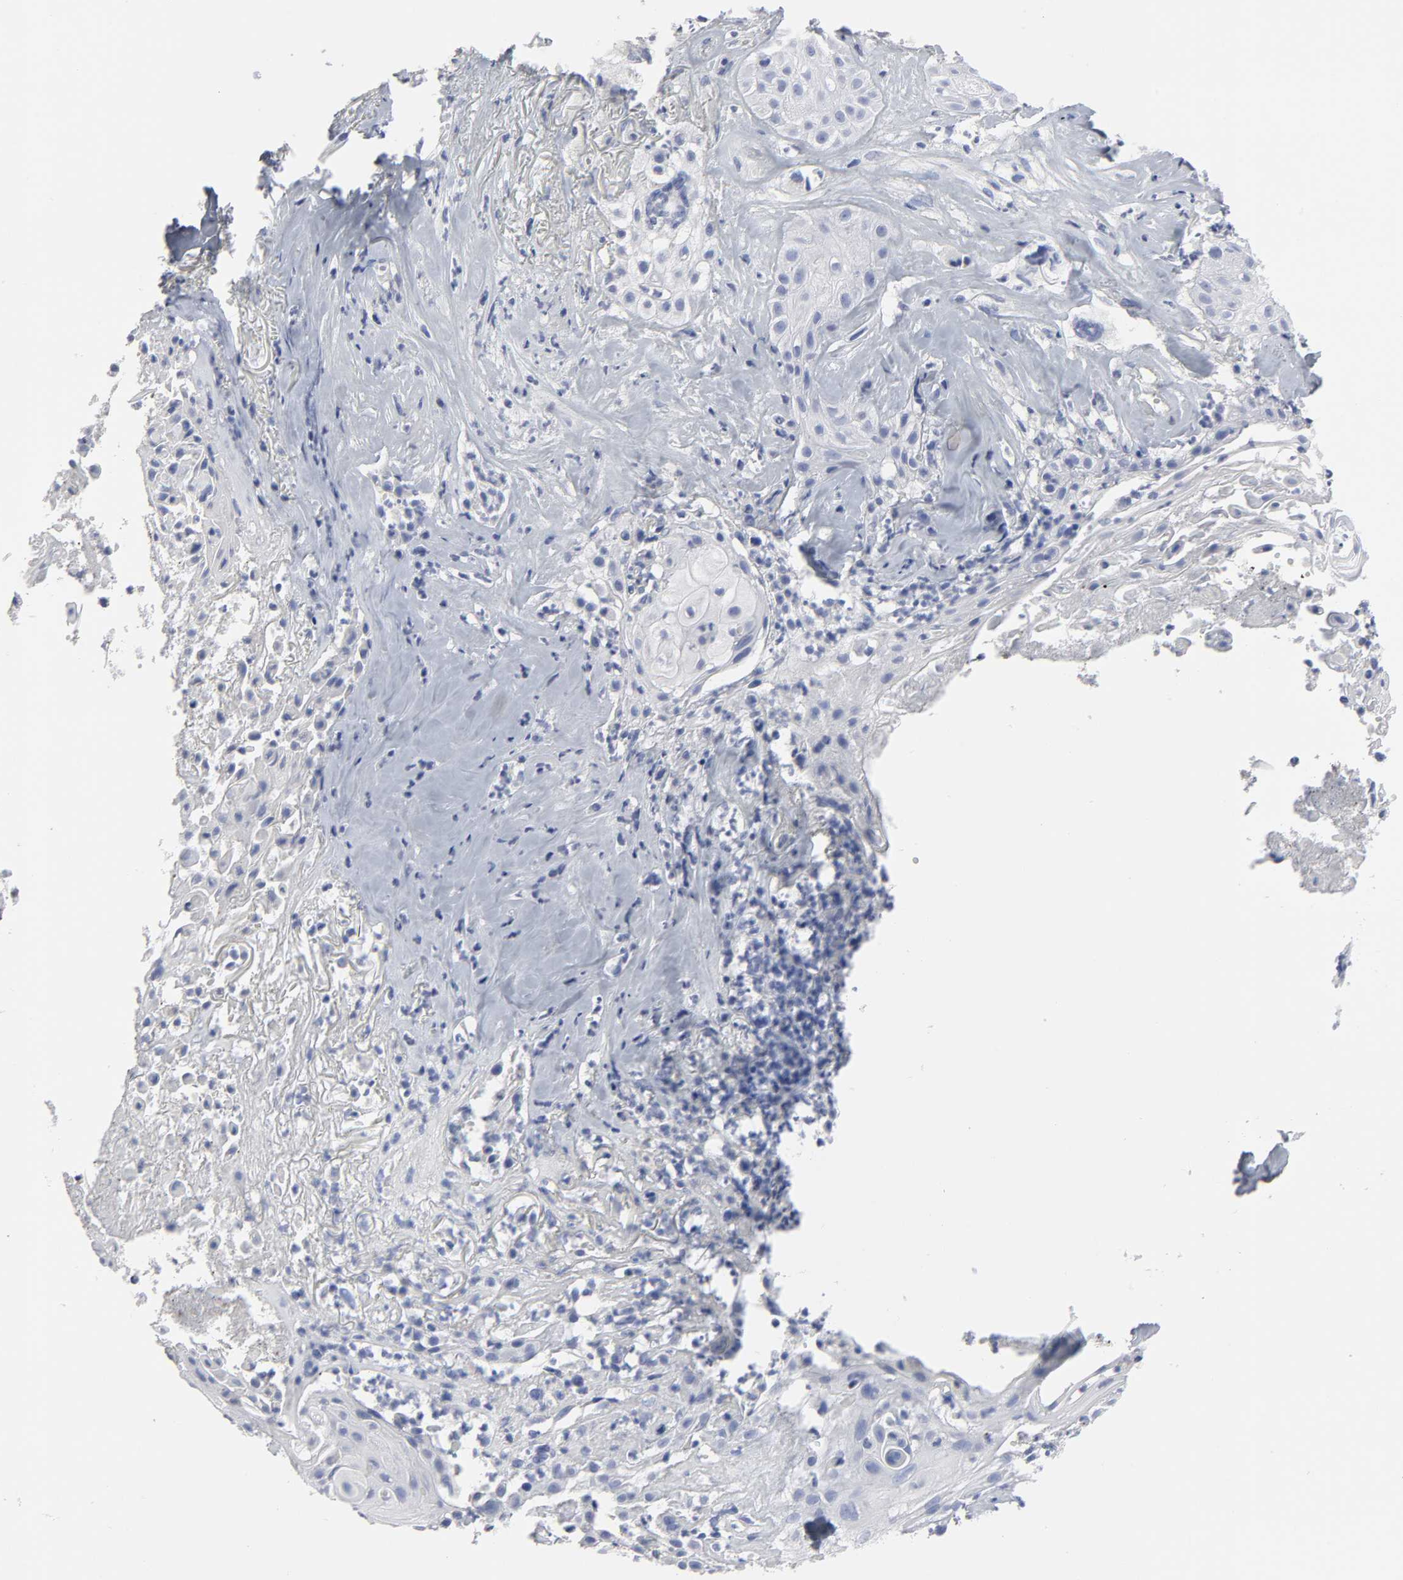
{"staining": {"intensity": "negative", "quantity": "none", "location": "none"}, "tissue": "skin cancer", "cell_type": "Tumor cells", "image_type": "cancer", "snomed": [{"axis": "morphology", "description": "Squamous cell carcinoma, NOS"}, {"axis": "topography", "description": "Skin"}], "caption": "Protein analysis of squamous cell carcinoma (skin) displays no significant staining in tumor cells.", "gene": "HNF4A", "patient": {"sex": "male", "age": 65}}